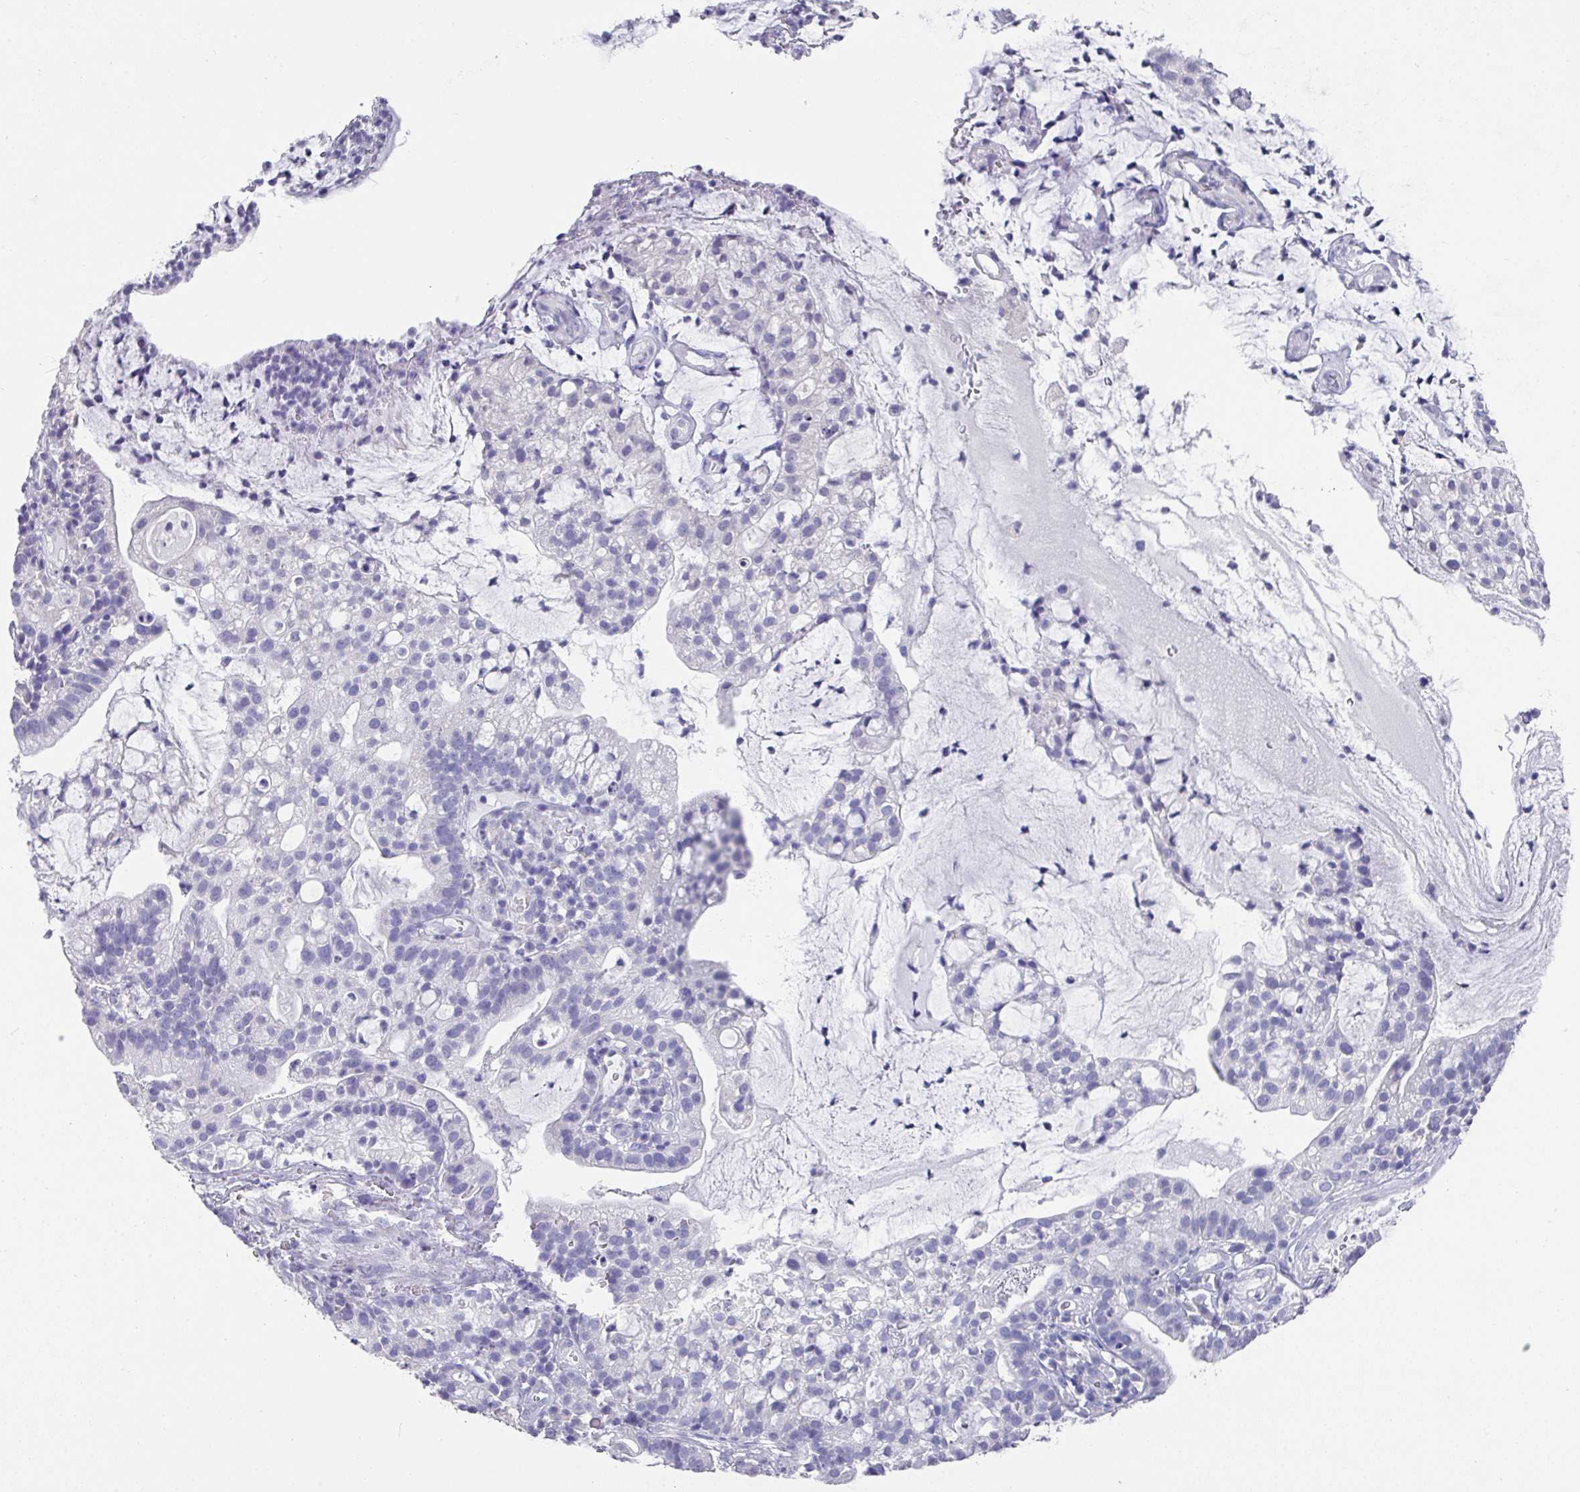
{"staining": {"intensity": "negative", "quantity": "none", "location": "none"}, "tissue": "cervical cancer", "cell_type": "Tumor cells", "image_type": "cancer", "snomed": [{"axis": "morphology", "description": "Adenocarcinoma, NOS"}, {"axis": "topography", "description": "Cervix"}], "caption": "IHC of human cervical adenocarcinoma demonstrates no staining in tumor cells.", "gene": "DAZL", "patient": {"sex": "female", "age": 41}}